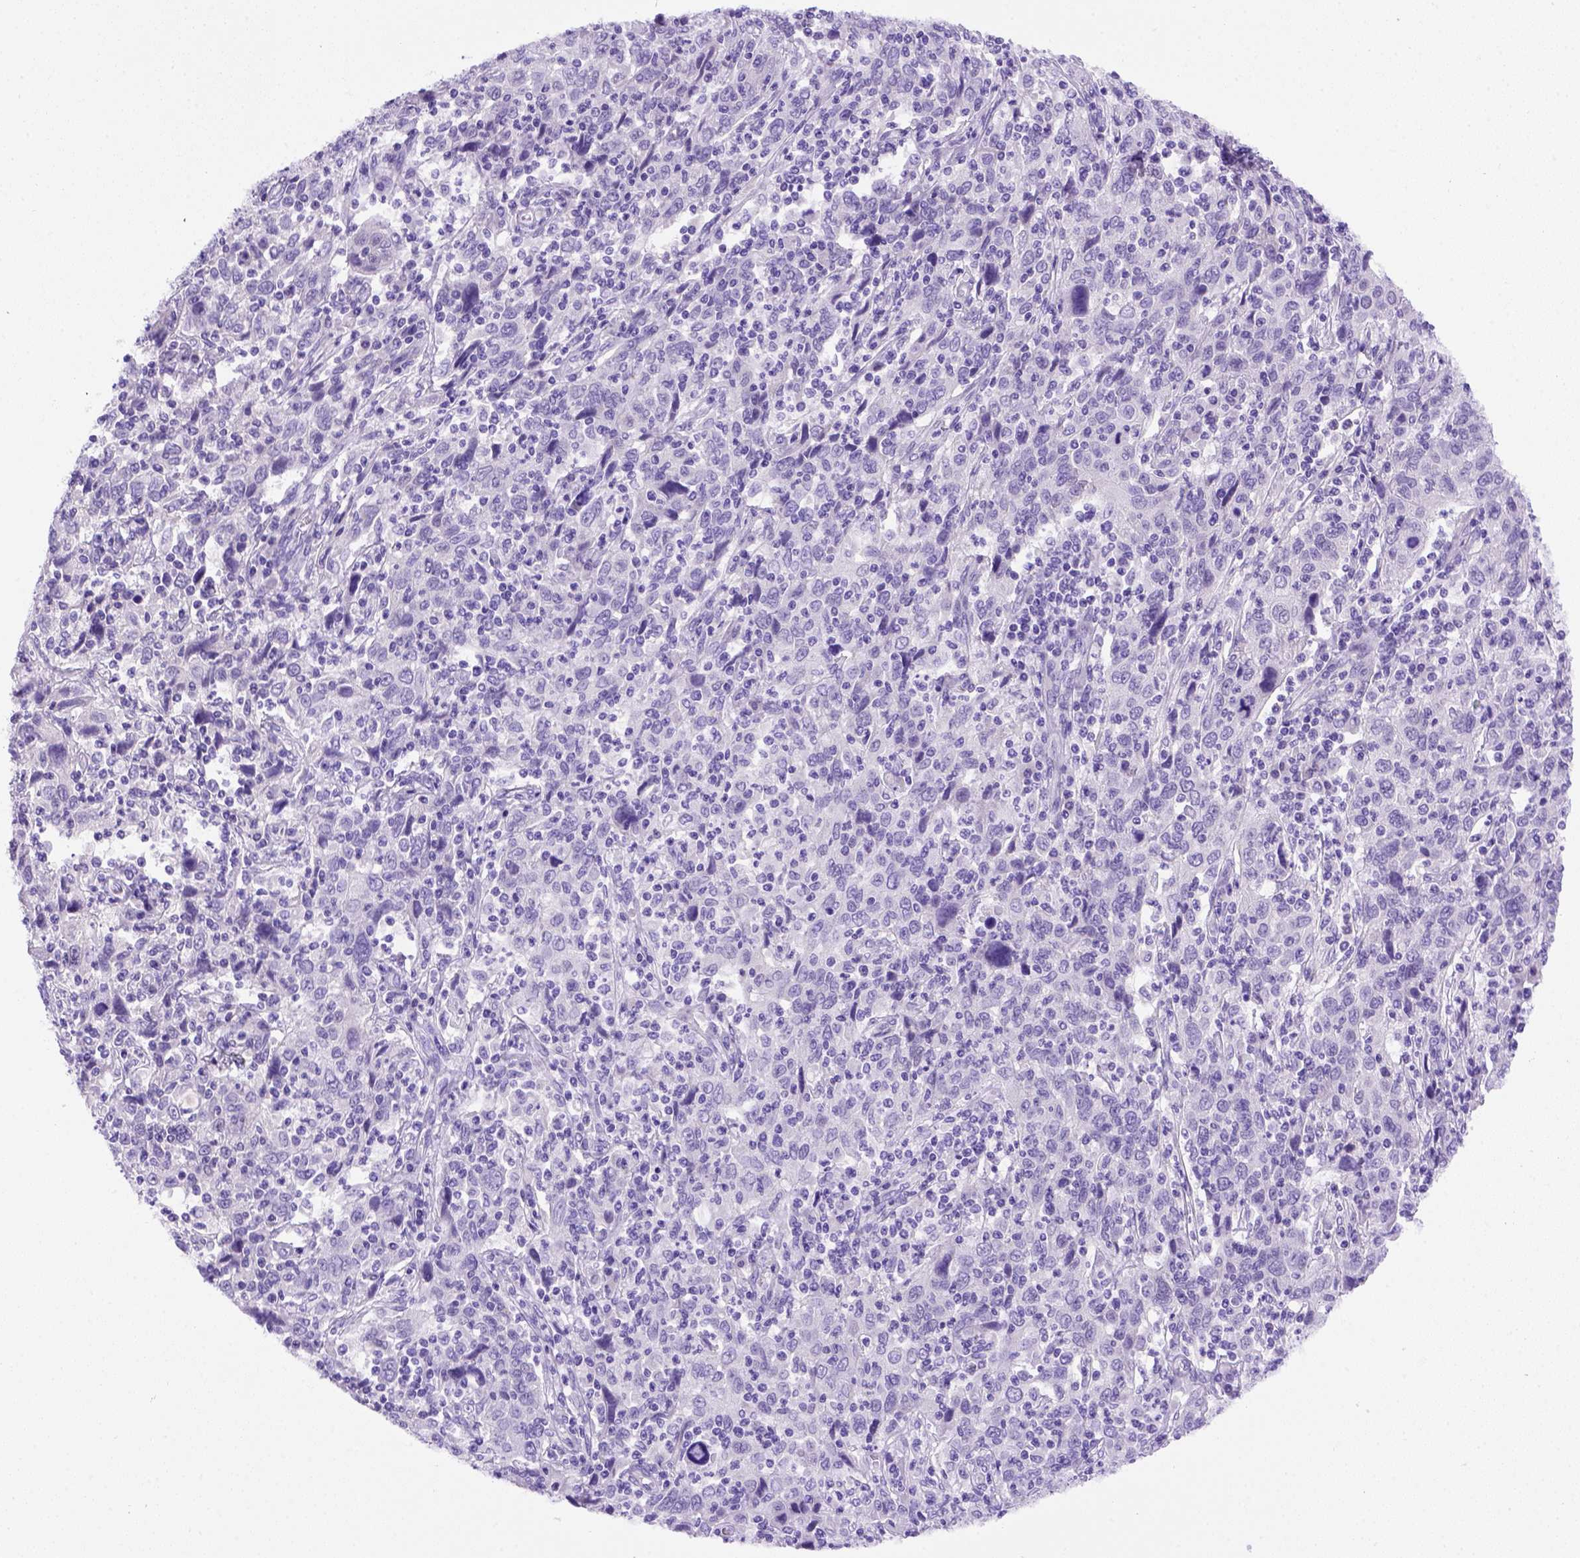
{"staining": {"intensity": "negative", "quantity": "none", "location": "none"}, "tissue": "cervical cancer", "cell_type": "Tumor cells", "image_type": "cancer", "snomed": [{"axis": "morphology", "description": "Squamous cell carcinoma, NOS"}, {"axis": "topography", "description": "Cervix"}], "caption": "The image exhibits no significant expression in tumor cells of cervical squamous cell carcinoma. (Immunohistochemistry, brightfield microscopy, high magnification).", "gene": "FOXI1", "patient": {"sex": "female", "age": 46}}